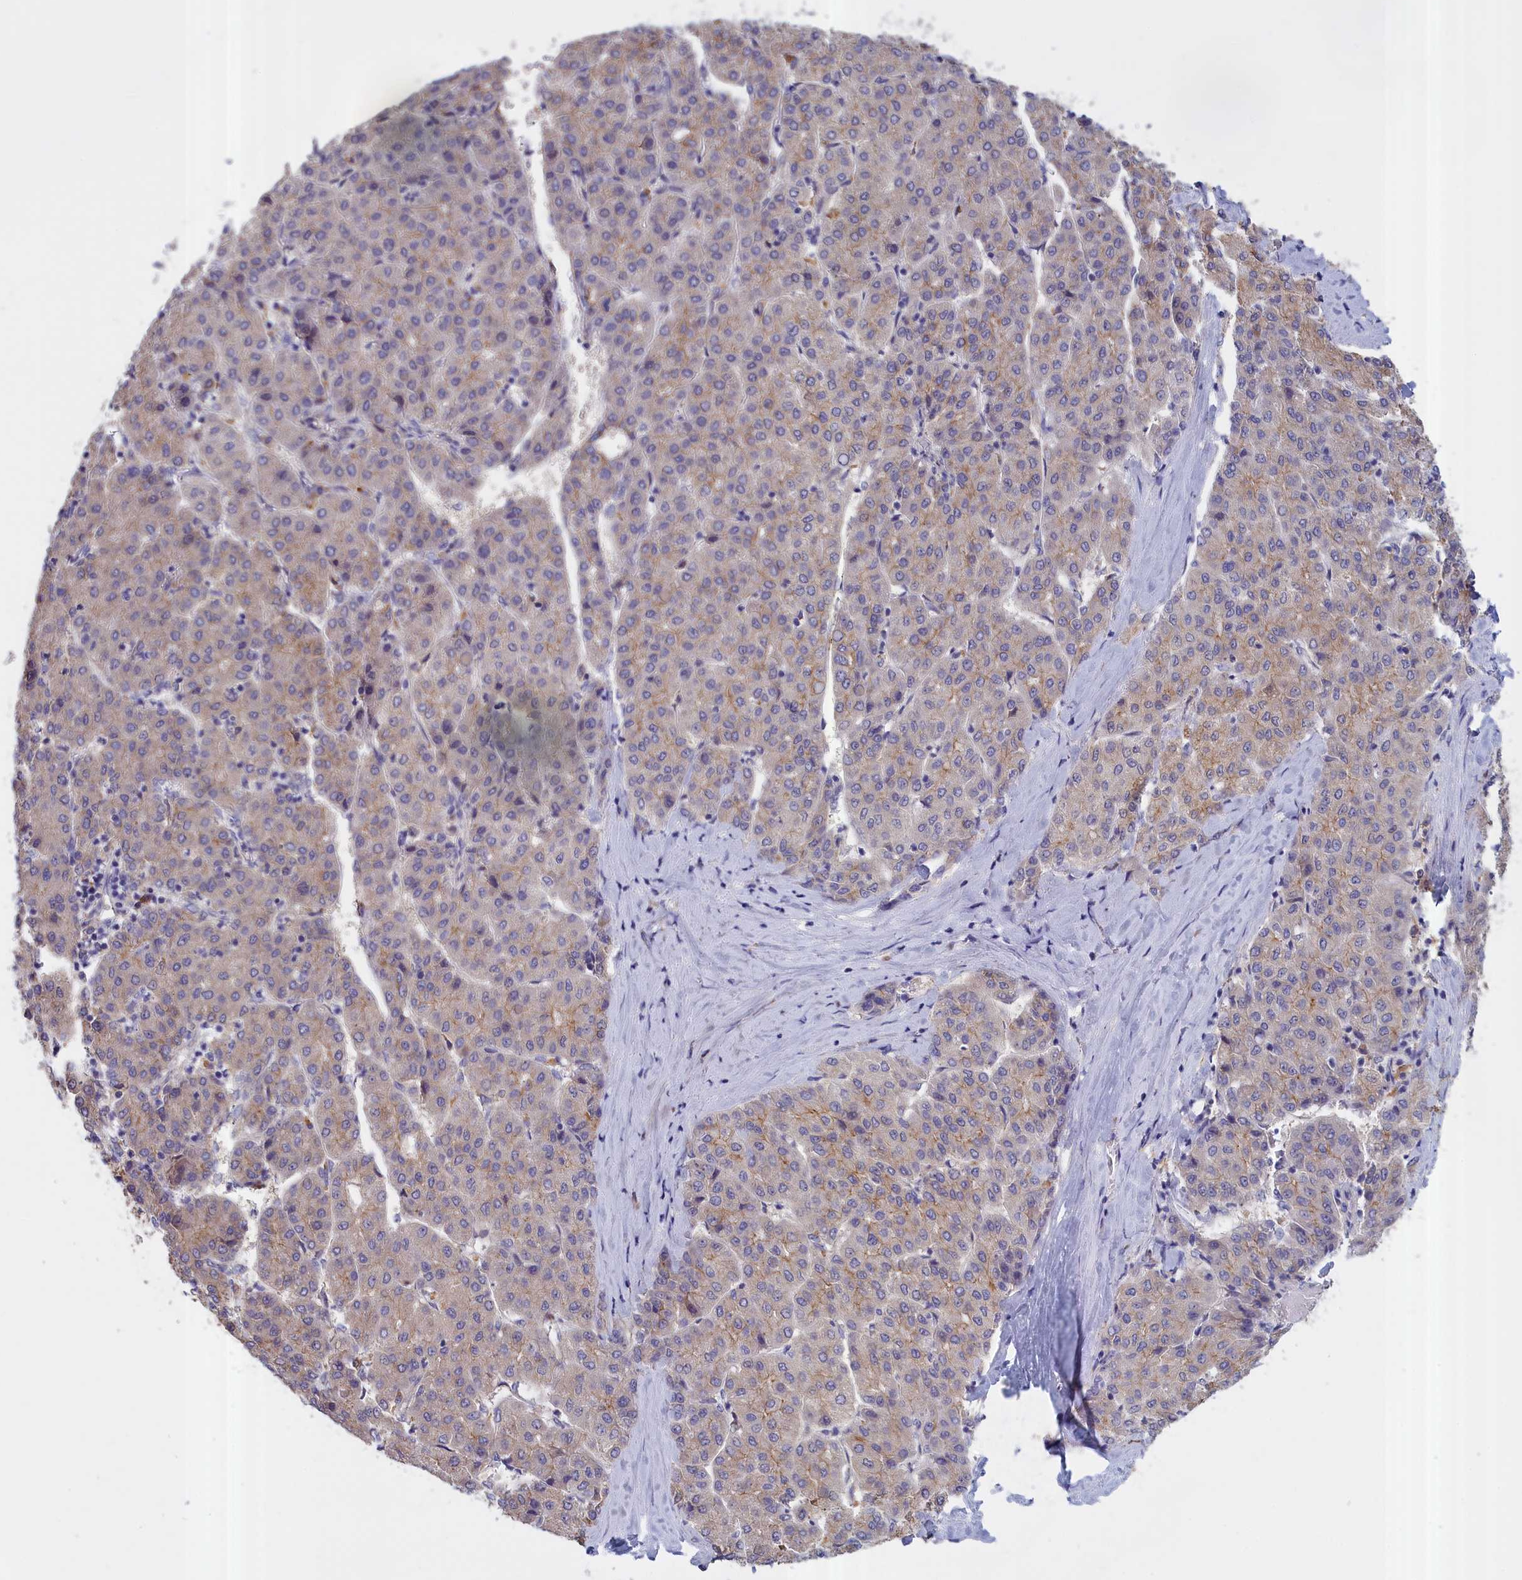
{"staining": {"intensity": "weak", "quantity": "<25%", "location": "cytoplasmic/membranous"}, "tissue": "liver cancer", "cell_type": "Tumor cells", "image_type": "cancer", "snomed": [{"axis": "morphology", "description": "Carcinoma, Hepatocellular, NOS"}, {"axis": "topography", "description": "Liver"}], "caption": "Liver cancer (hepatocellular carcinoma) was stained to show a protein in brown. There is no significant expression in tumor cells.", "gene": "COL19A1", "patient": {"sex": "male", "age": 65}}